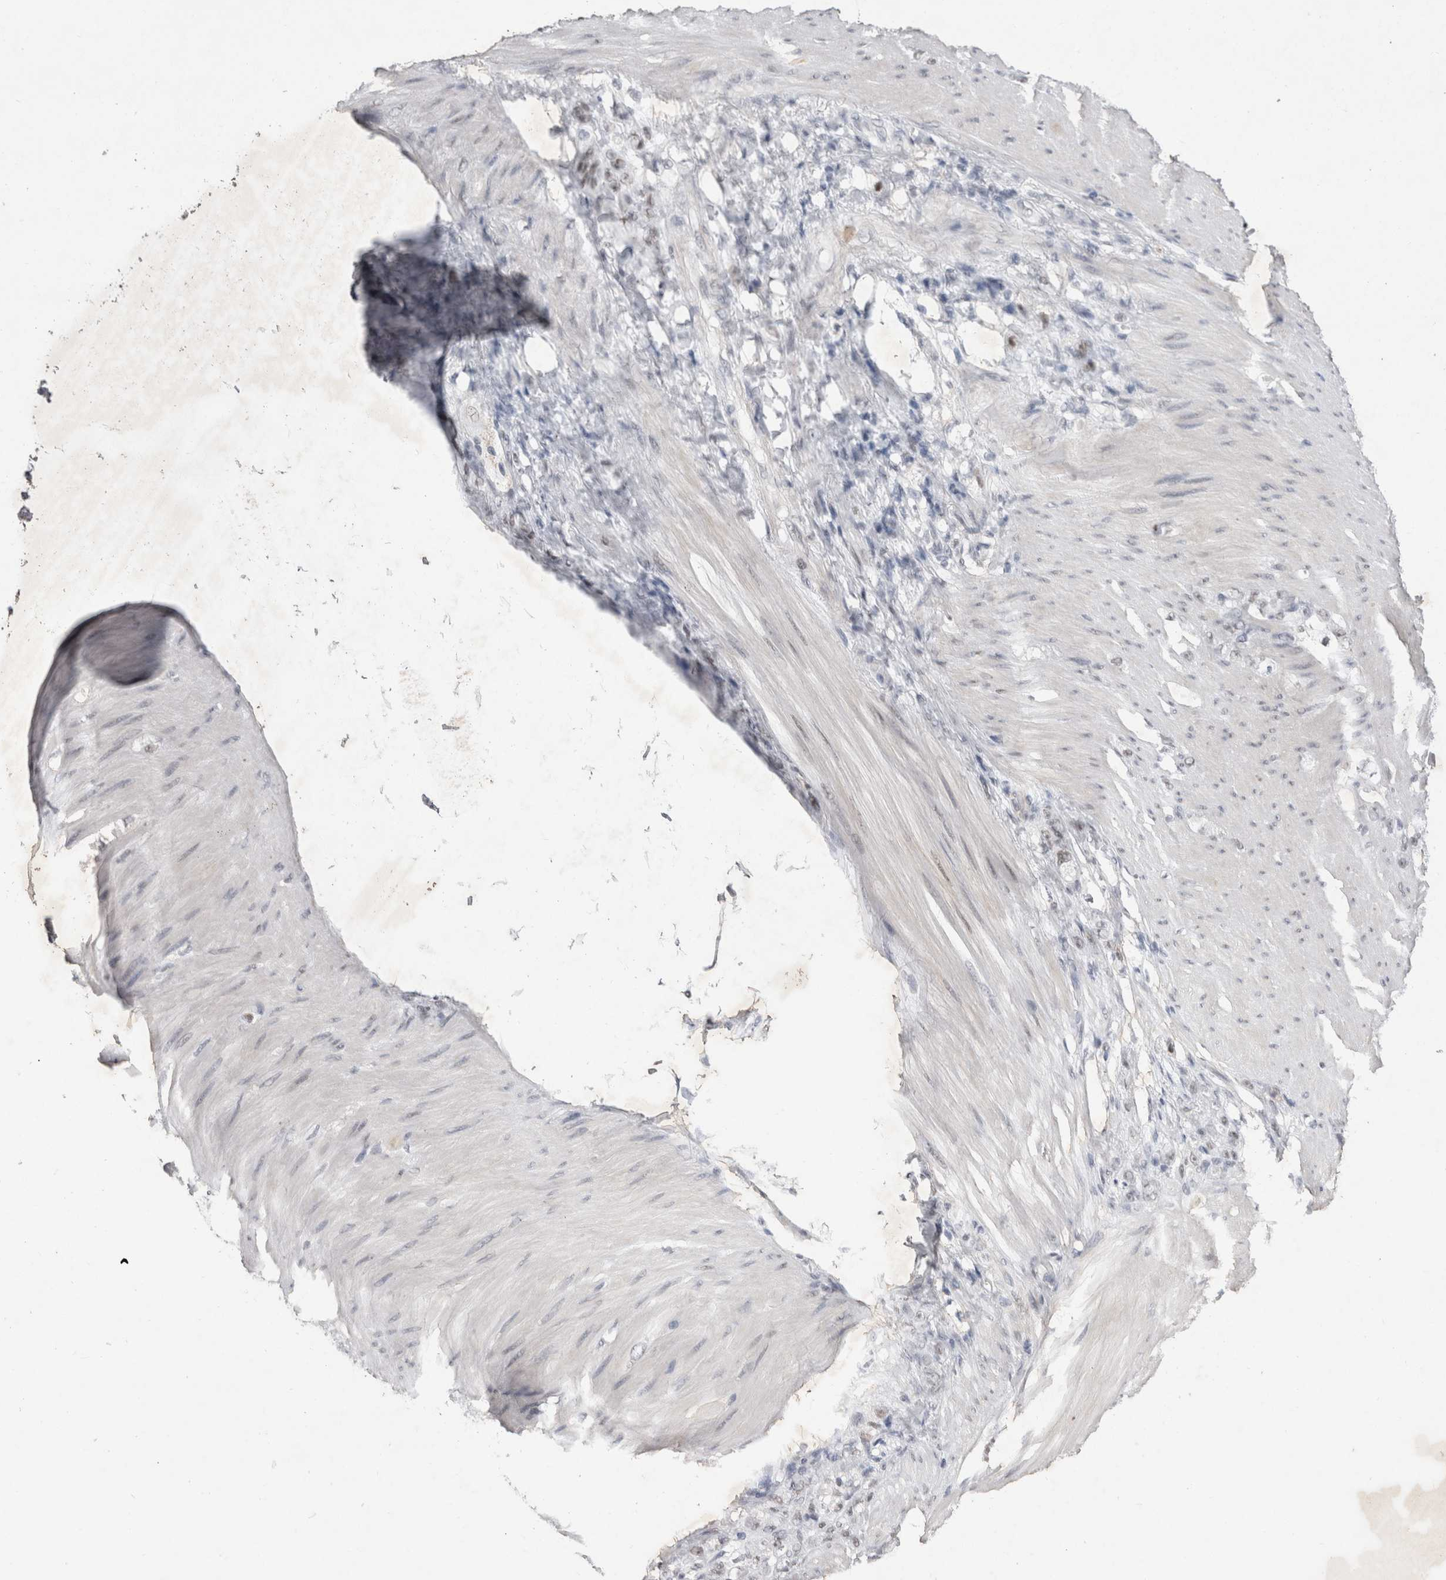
{"staining": {"intensity": "negative", "quantity": "none", "location": "none"}, "tissue": "stomach cancer", "cell_type": "Tumor cells", "image_type": "cancer", "snomed": [{"axis": "morphology", "description": "Normal tissue, NOS"}, {"axis": "morphology", "description": "Adenocarcinoma, NOS"}, {"axis": "topography", "description": "Stomach"}], "caption": "Human adenocarcinoma (stomach) stained for a protein using immunohistochemistry displays no positivity in tumor cells.", "gene": "RBM6", "patient": {"sex": "male", "age": 82}}